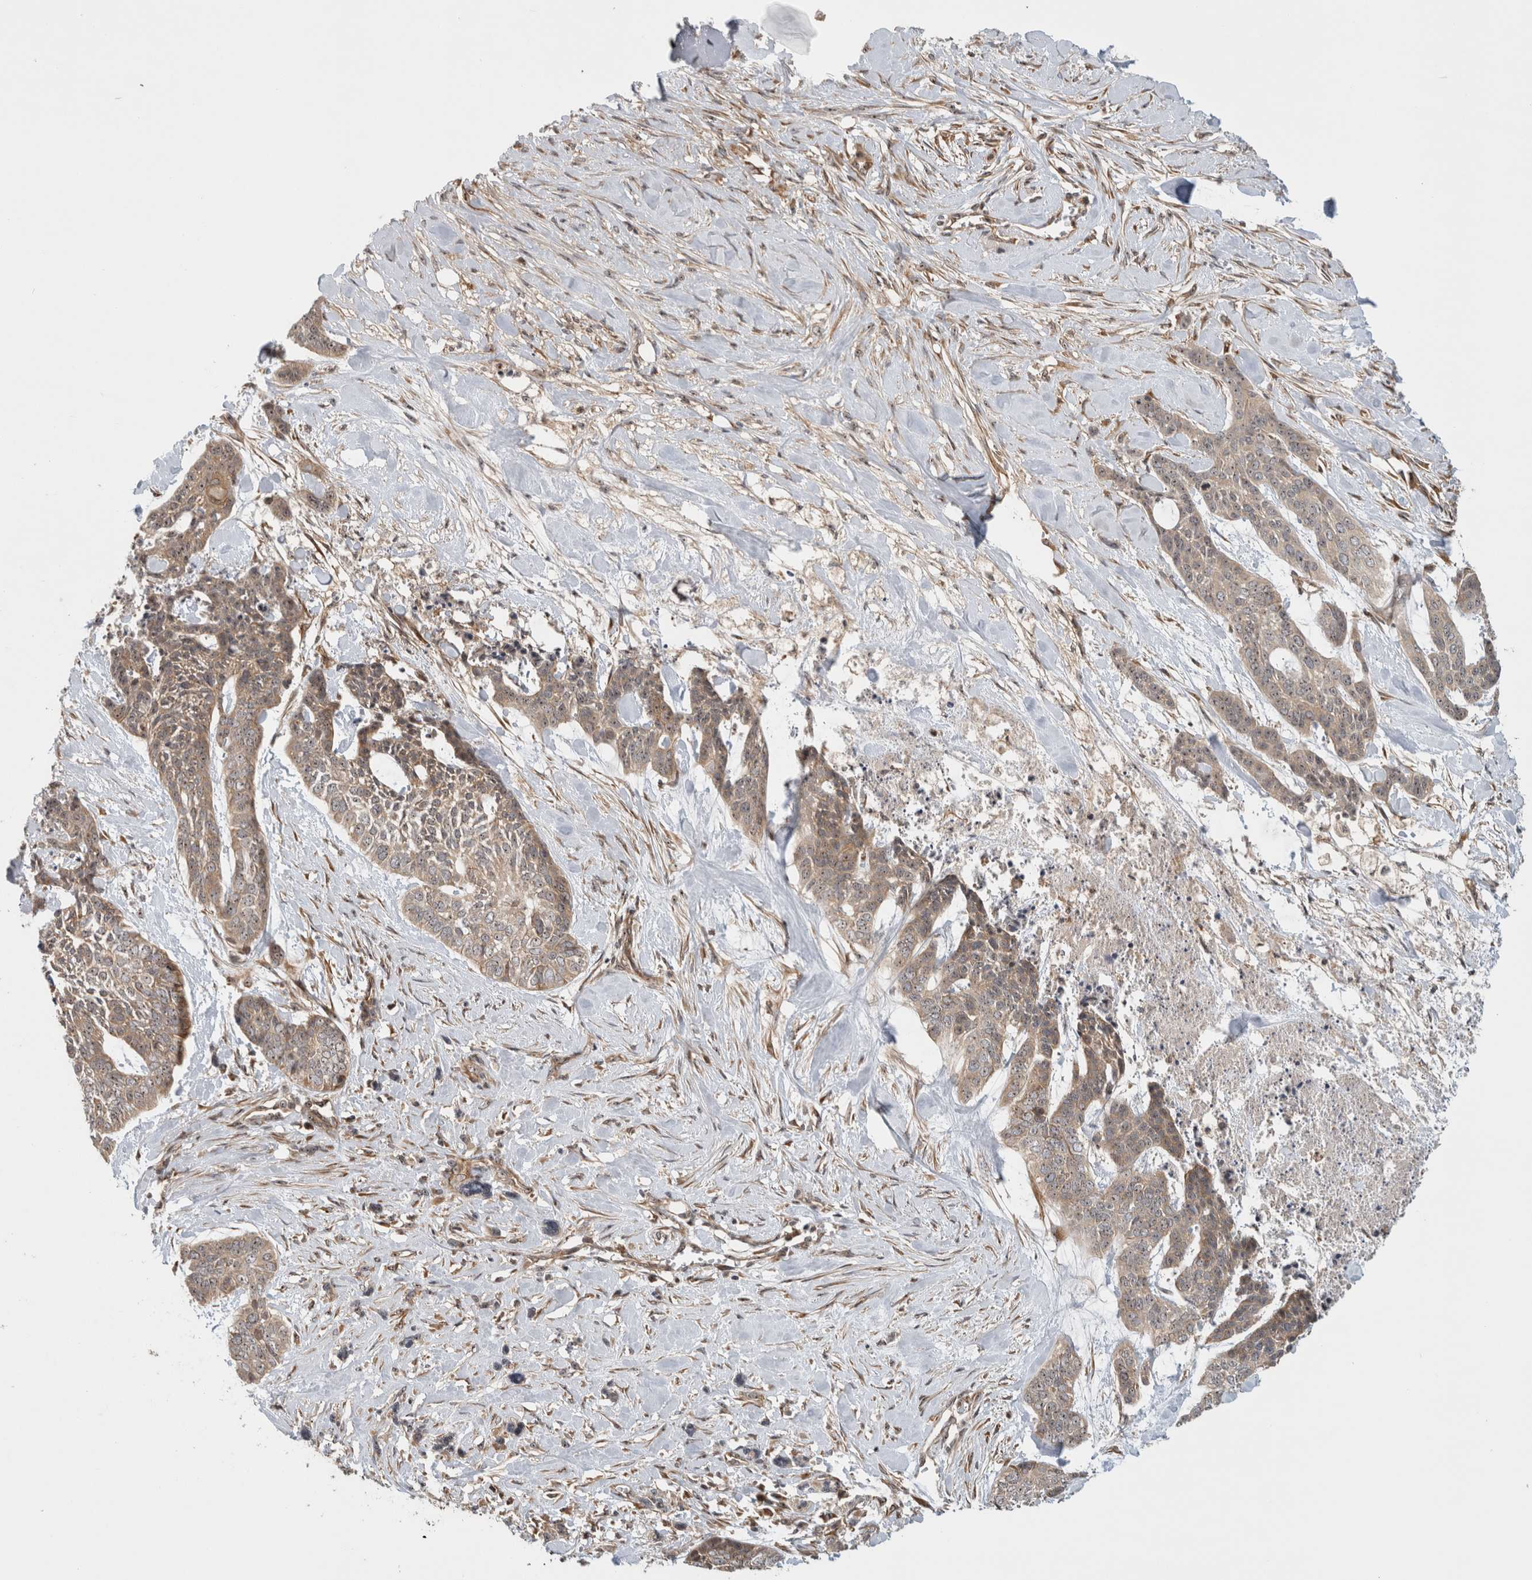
{"staining": {"intensity": "moderate", "quantity": ">75%", "location": "cytoplasmic/membranous,nuclear"}, "tissue": "skin cancer", "cell_type": "Tumor cells", "image_type": "cancer", "snomed": [{"axis": "morphology", "description": "Basal cell carcinoma"}, {"axis": "topography", "description": "Skin"}], "caption": "Skin cancer stained for a protein (brown) displays moderate cytoplasmic/membranous and nuclear positive expression in about >75% of tumor cells.", "gene": "WASF2", "patient": {"sex": "female", "age": 64}}